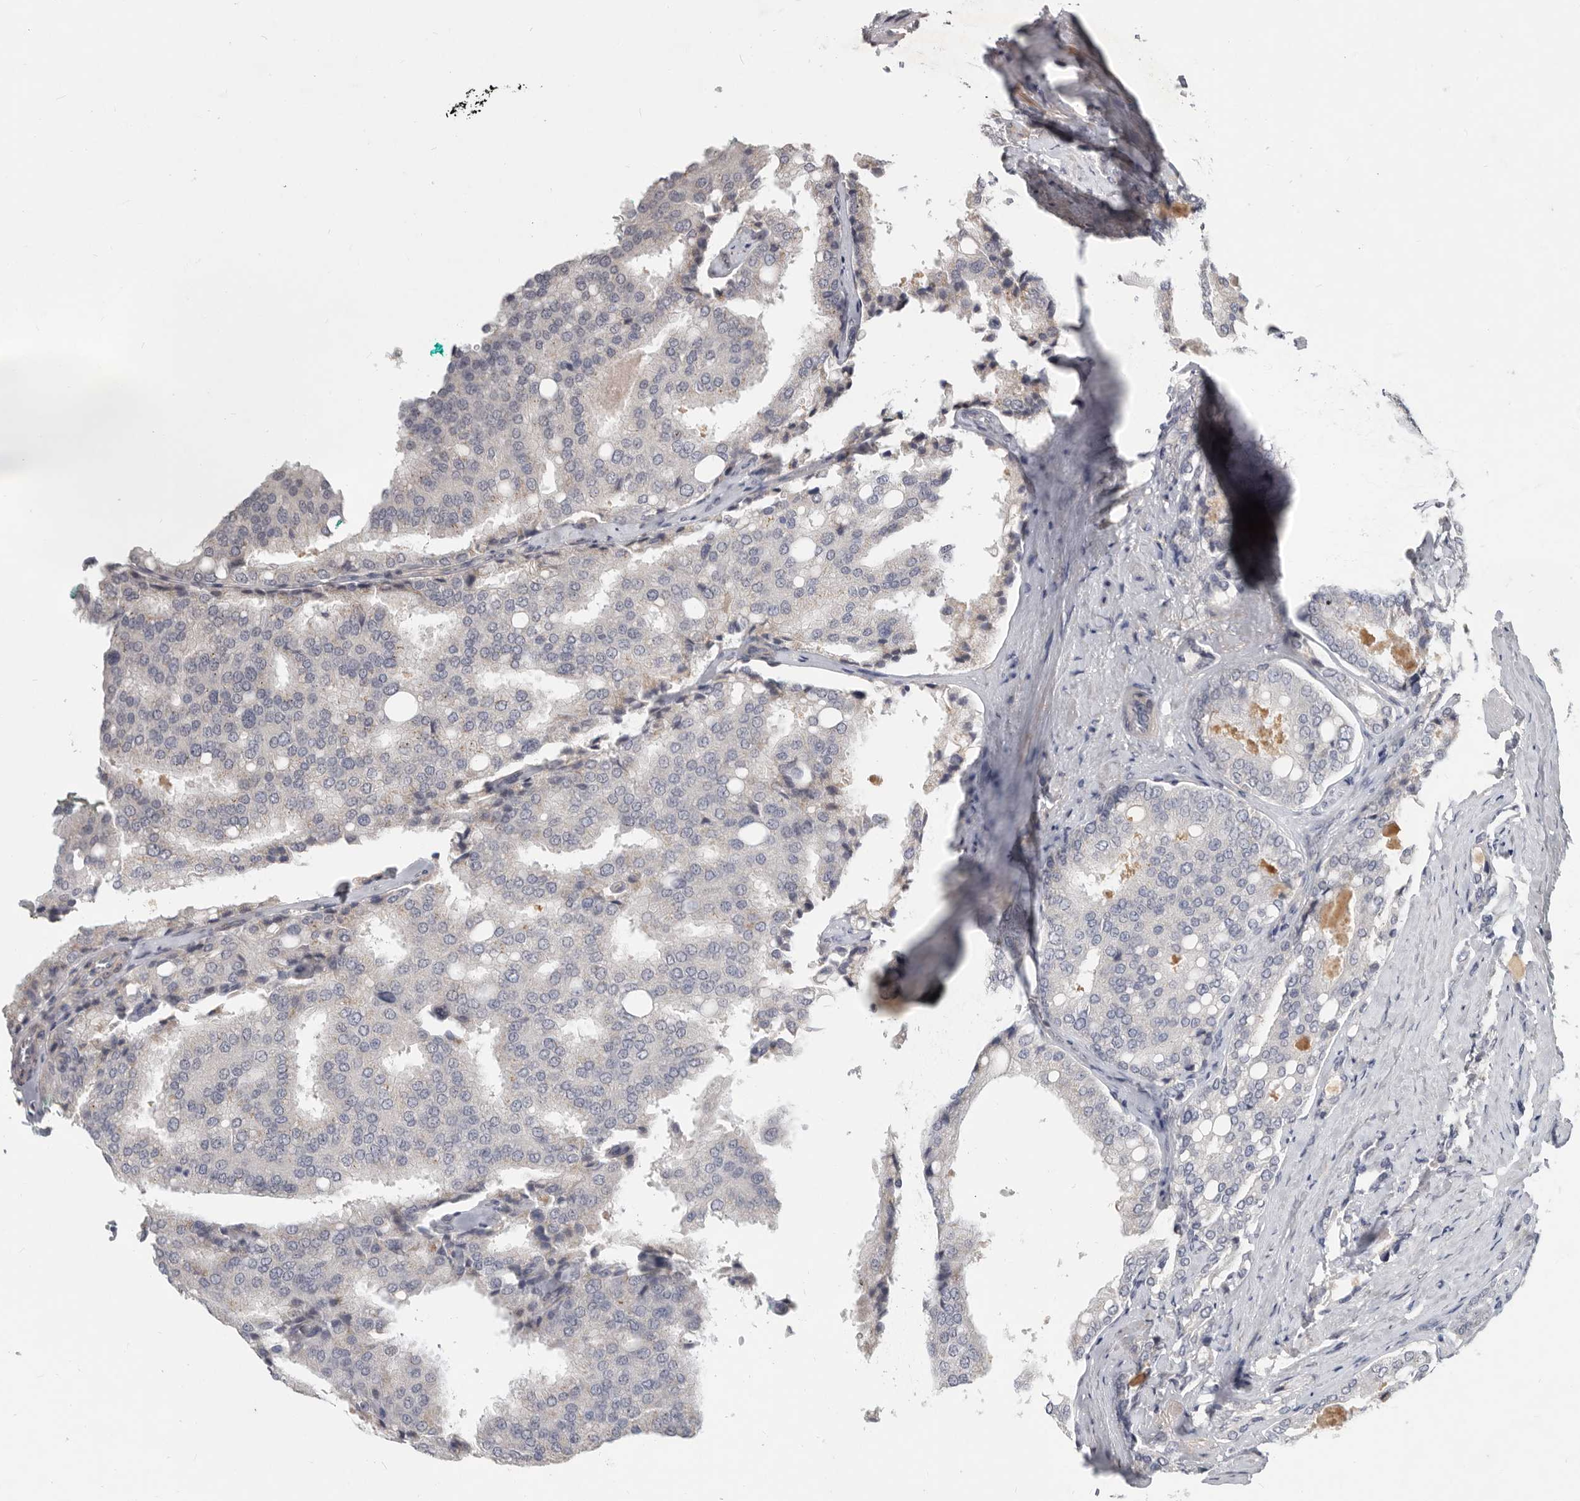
{"staining": {"intensity": "negative", "quantity": "none", "location": "none"}, "tissue": "prostate cancer", "cell_type": "Tumor cells", "image_type": "cancer", "snomed": [{"axis": "morphology", "description": "Adenocarcinoma, High grade"}, {"axis": "topography", "description": "Prostate"}], "caption": "Tumor cells show no significant protein positivity in adenocarcinoma (high-grade) (prostate).", "gene": "DNAJC28", "patient": {"sex": "male", "age": 50}}